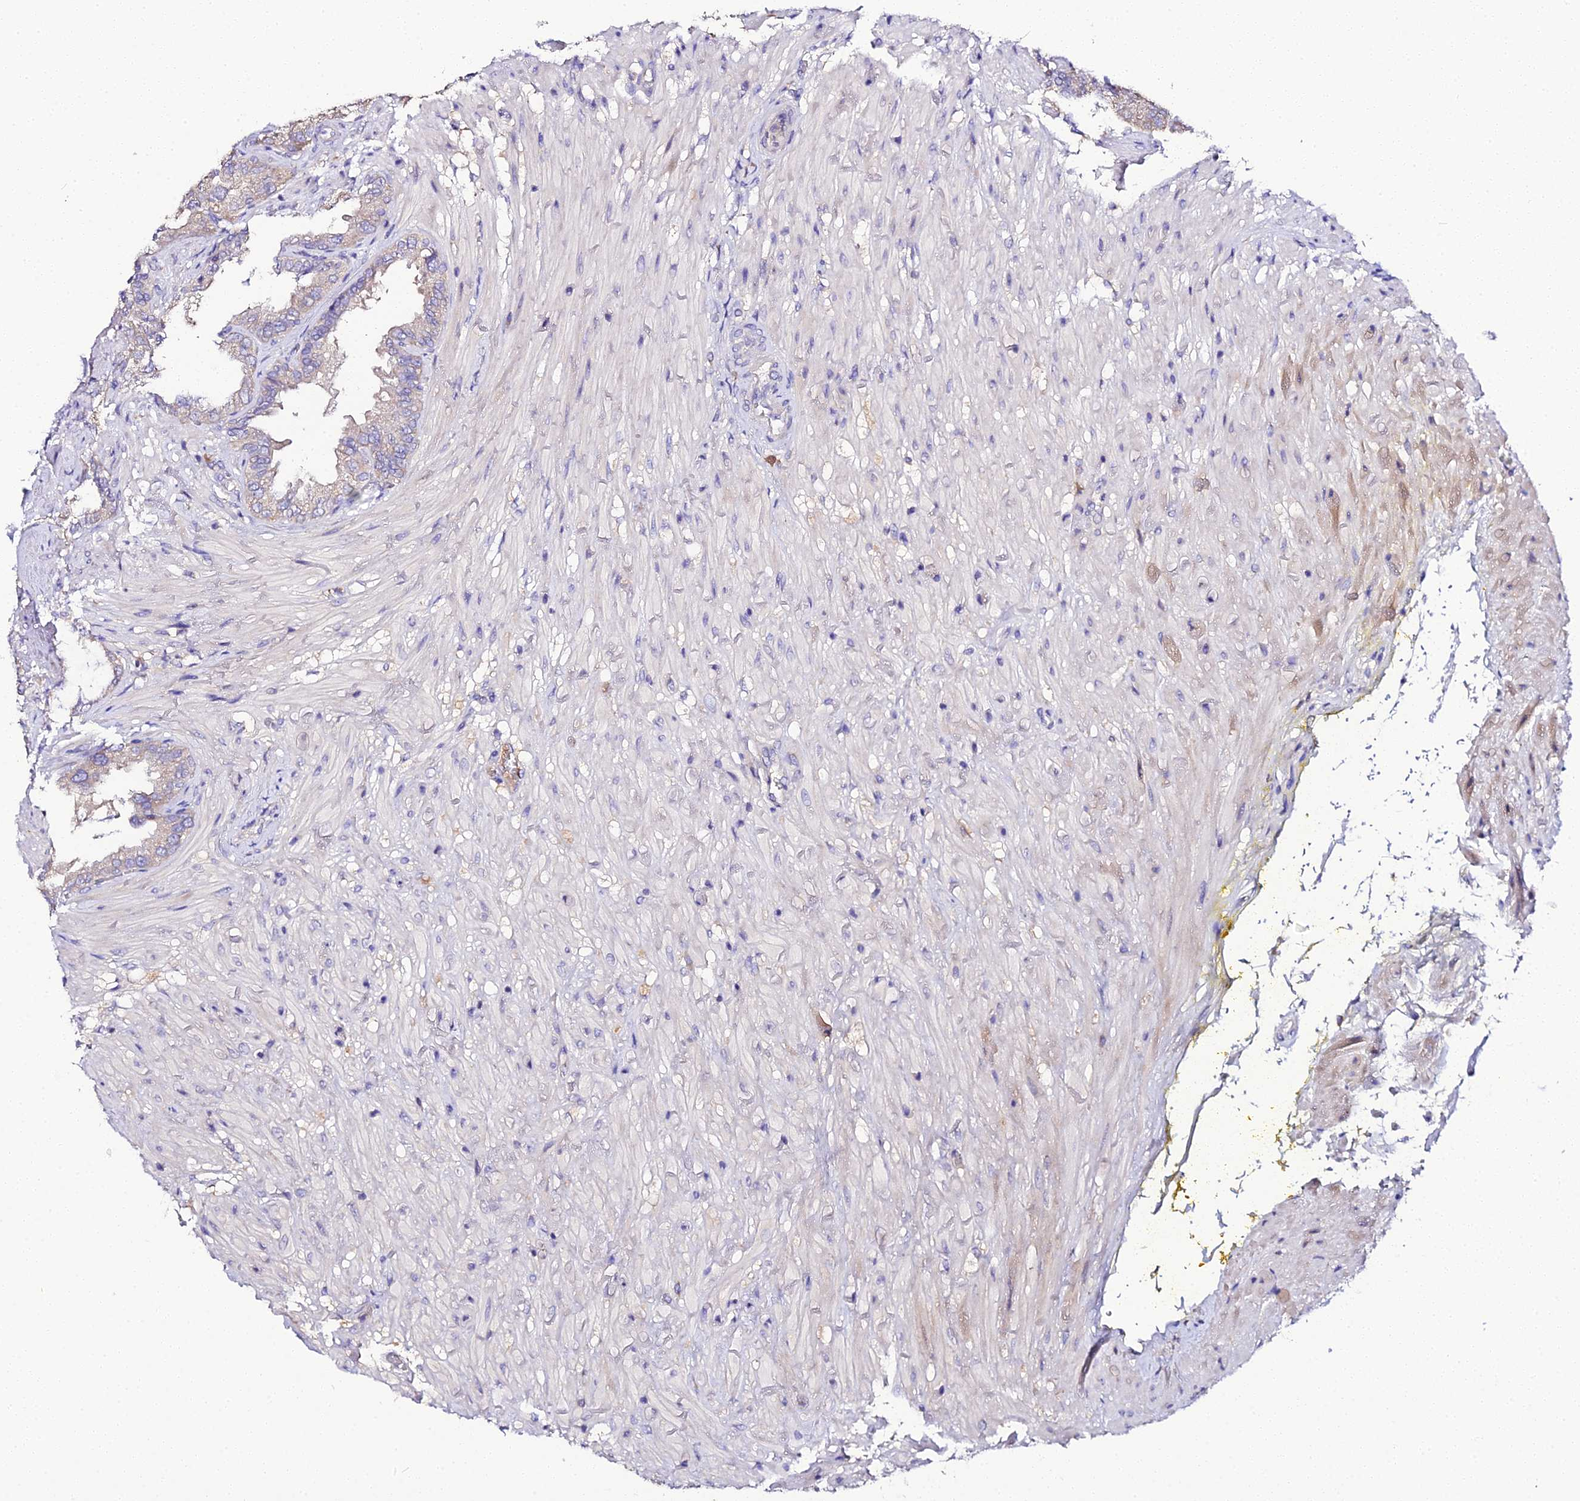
{"staining": {"intensity": "moderate", "quantity": "<25%", "location": "cytoplasmic/membranous"}, "tissue": "seminal vesicle", "cell_type": "Glandular cells", "image_type": "normal", "snomed": [{"axis": "morphology", "description": "Normal tissue, NOS"}, {"axis": "topography", "description": "Seminal veicle"}], "caption": "Seminal vesicle stained for a protein (brown) reveals moderate cytoplasmic/membranous positive expression in approximately <25% of glandular cells.", "gene": "SCX", "patient": {"sex": "male", "age": 63}}